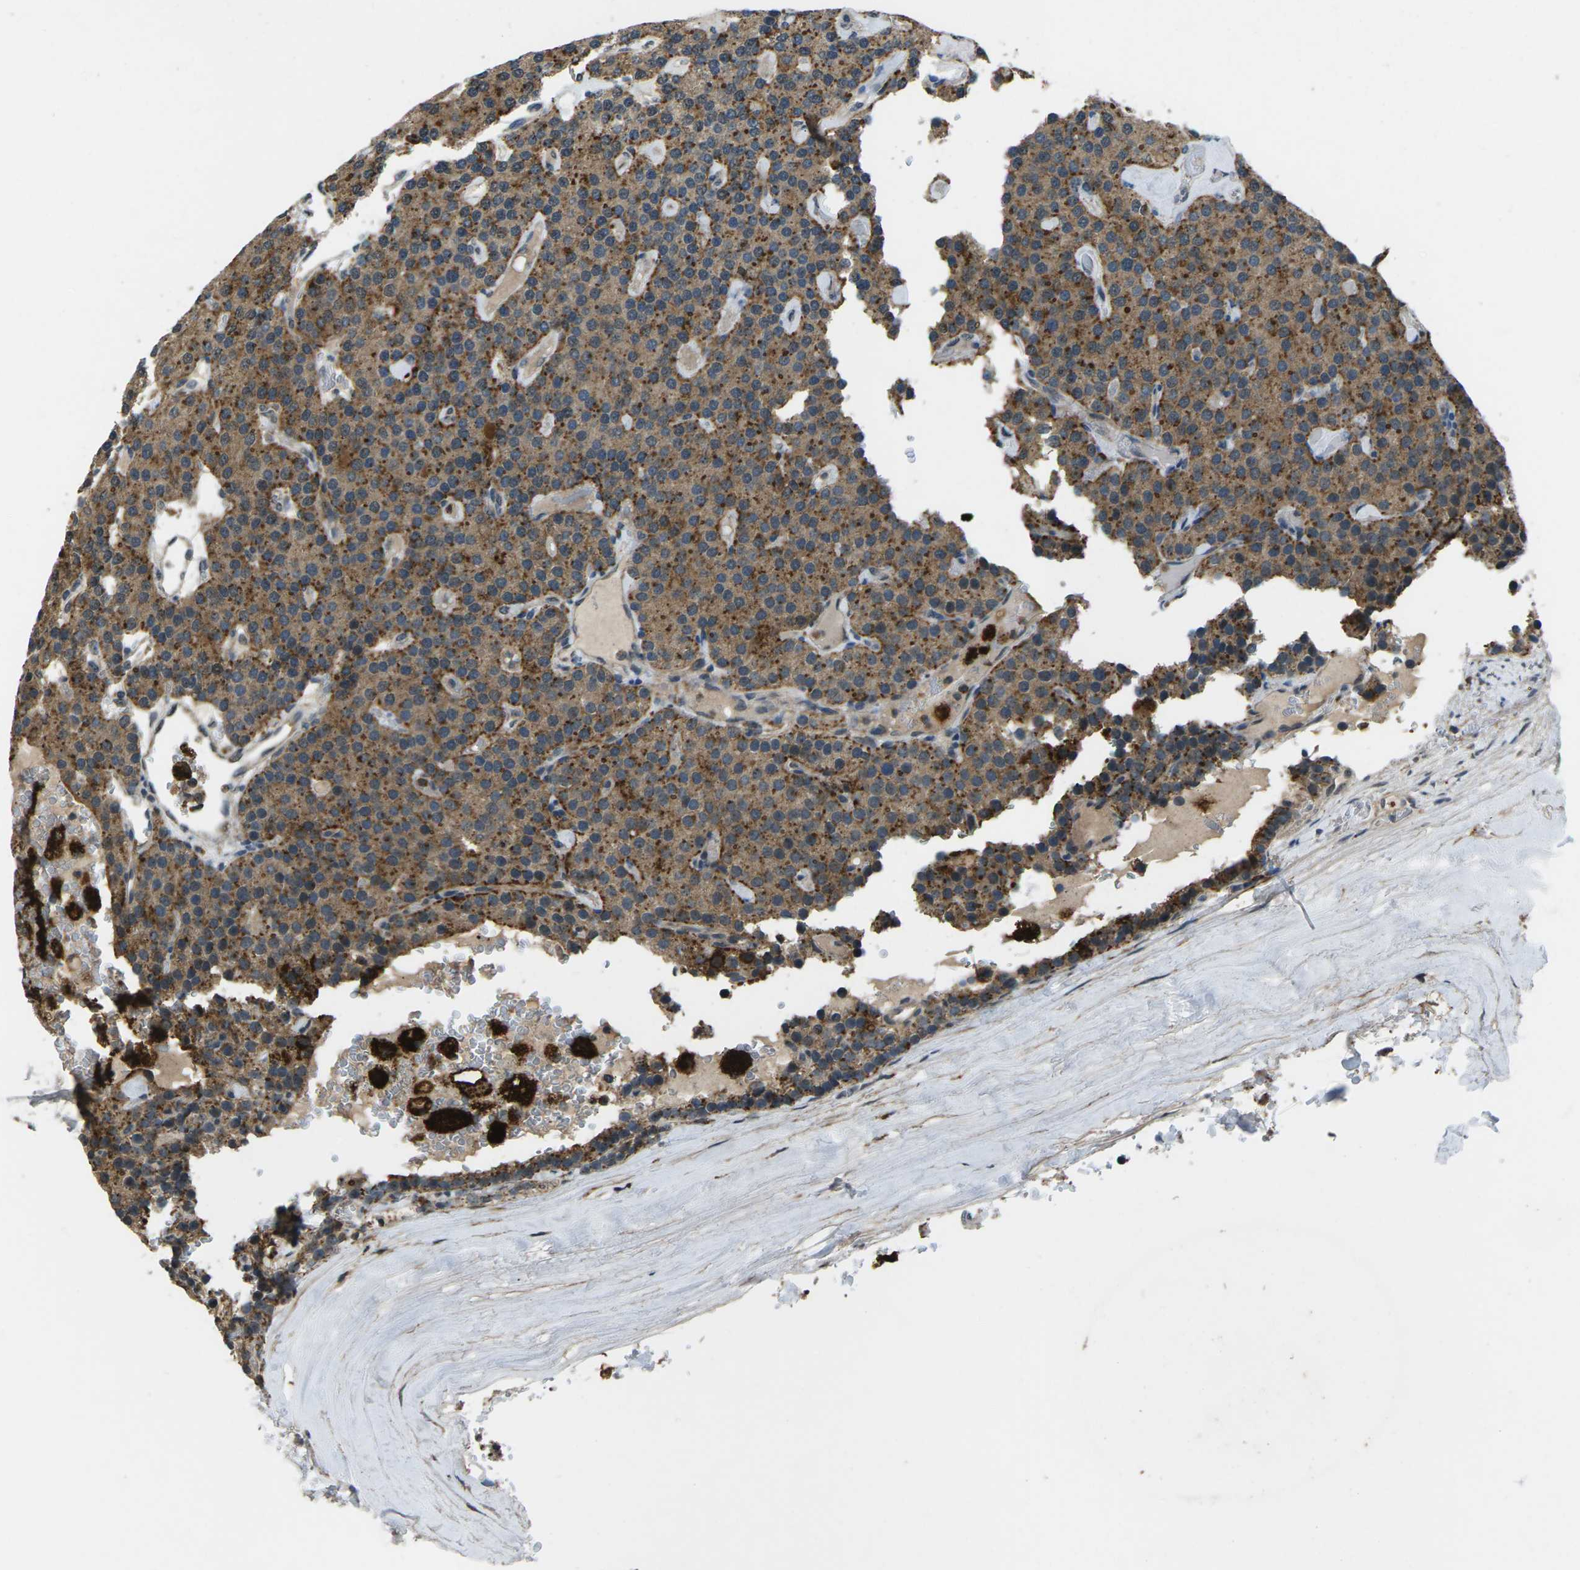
{"staining": {"intensity": "strong", "quantity": ">75%", "location": "cytoplasmic/membranous"}, "tissue": "parathyroid gland", "cell_type": "Glandular cells", "image_type": "normal", "snomed": [{"axis": "morphology", "description": "Normal tissue, NOS"}, {"axis": "morphology", "description": "Adenoma, NOS"}, {"axis": "topography", "description": "Parathyroid gland"}], "caption": "The immunohistochemical stain highlights strong cytoplasmic/membranous staining in glandular cells of unremarkable parathyroid gland.", "gene": "SLC31A2", "patient": {"sex": "female", "age": 86}}